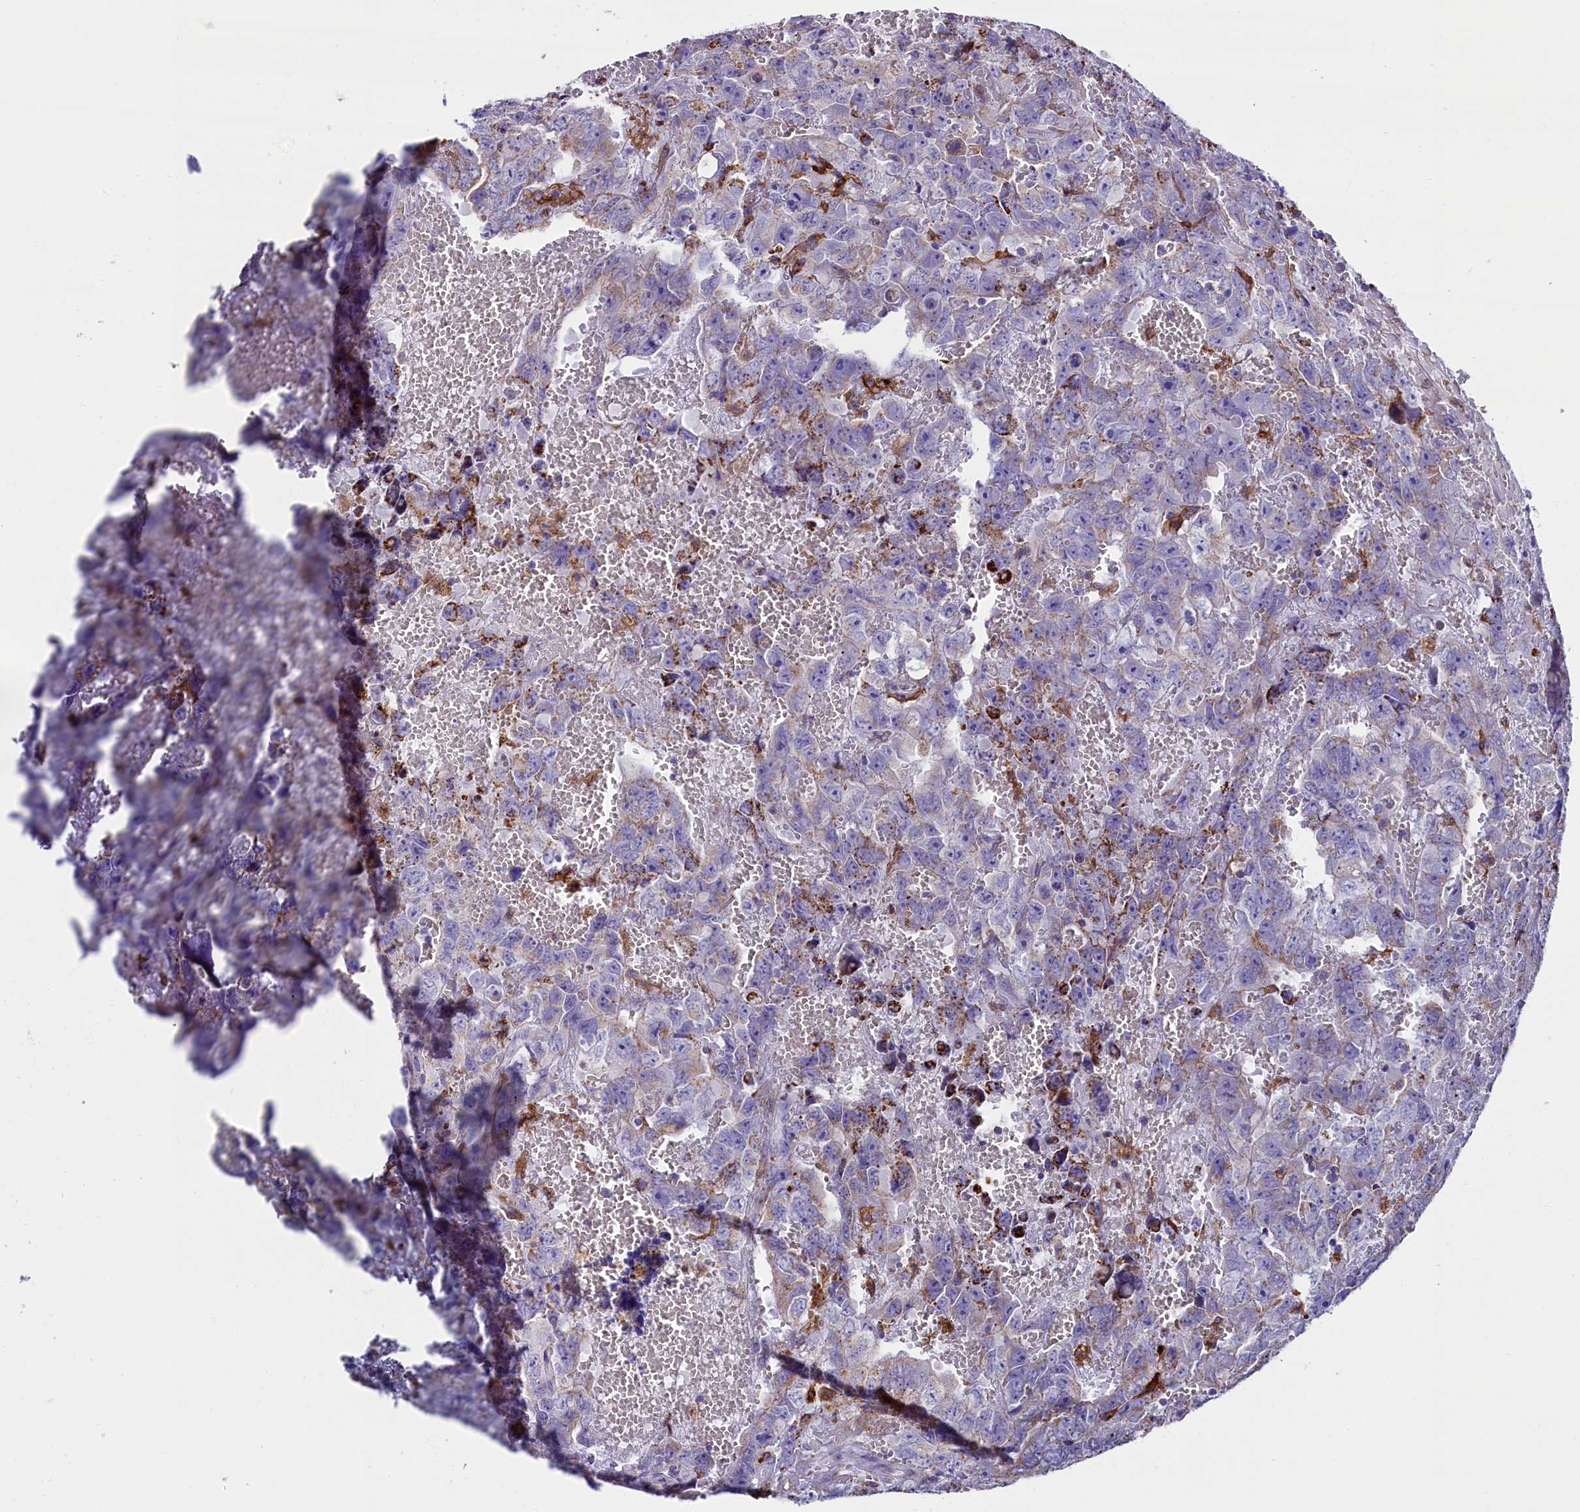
{"staining": {"intensity": "negative", "quantity": "none", "location": "none"}, "tissue": "testis cancer", "cell_type": "Tumor cells", "image_type": "cancer", "snomed": [{"axis": "morphology", "description": "Carcinoma, Embryonal, NOS"}, {"axis": "topography", "description": "Testis"}], "caption": "Immunohistochemical staining of testis cancer exhibits no significant positivity in tumor cells.", "gene": "IL20RA", "patient": {"sex": "male", "age": 45}}